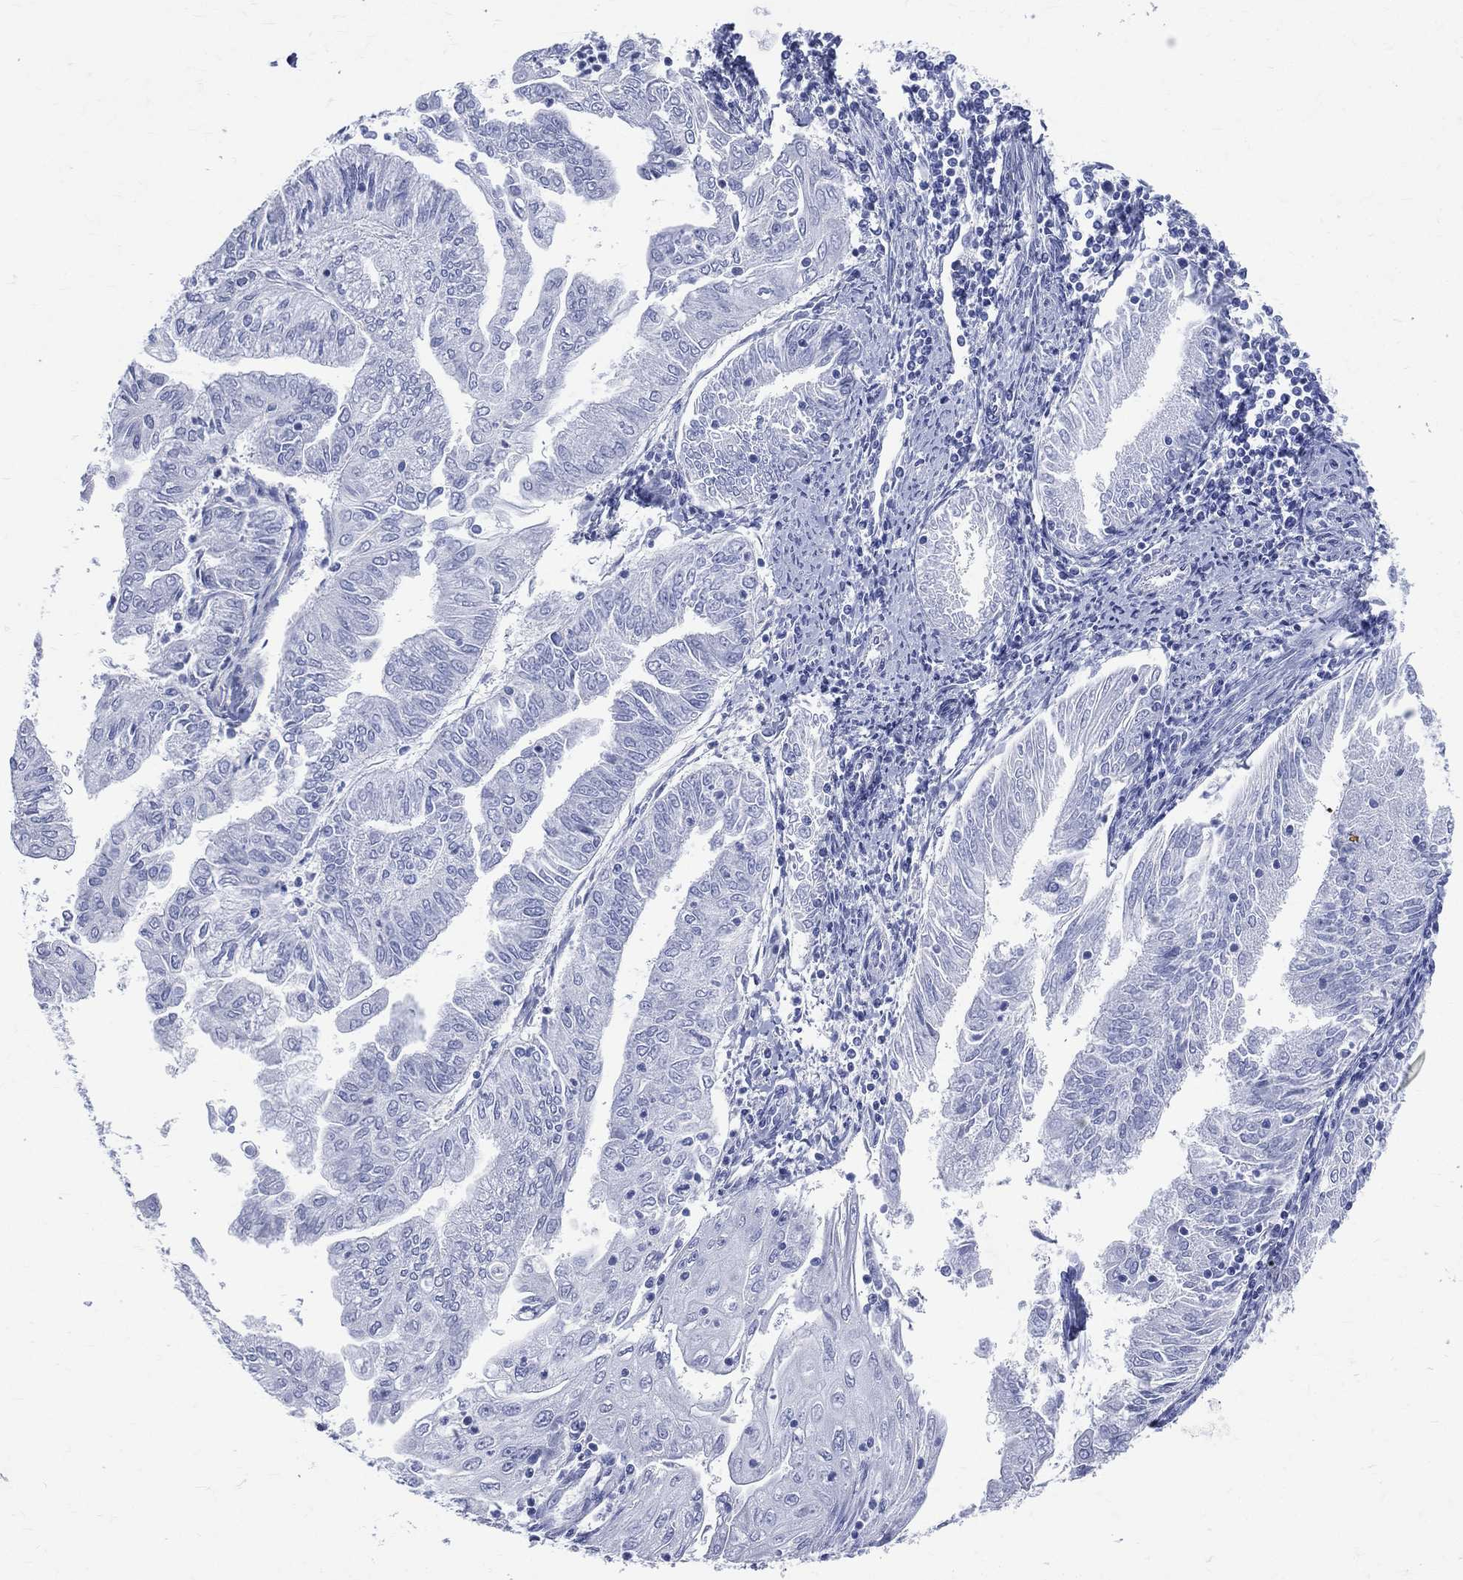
{"staining": {"intensity": "negative", "quantity": "none", "location": "none"}, "tissue": "endometrial cancer", "cell_type": "Tumor cells", "image_type": "cancer", "snomed": [{"axis": "morphology", "description": "Adenocarcinoma, NOS"}, {"axis": "topography", "description": "Endometrium"}], "caption": "This image is of endometrial cancer stained with immunohistochemistry (IHC) to label a protein in brown with the nuclei are counter-stained blue. There is no positivity in tumor cells.", "gene": "SYP", "patient": {"sex": "female", "age": 56}}